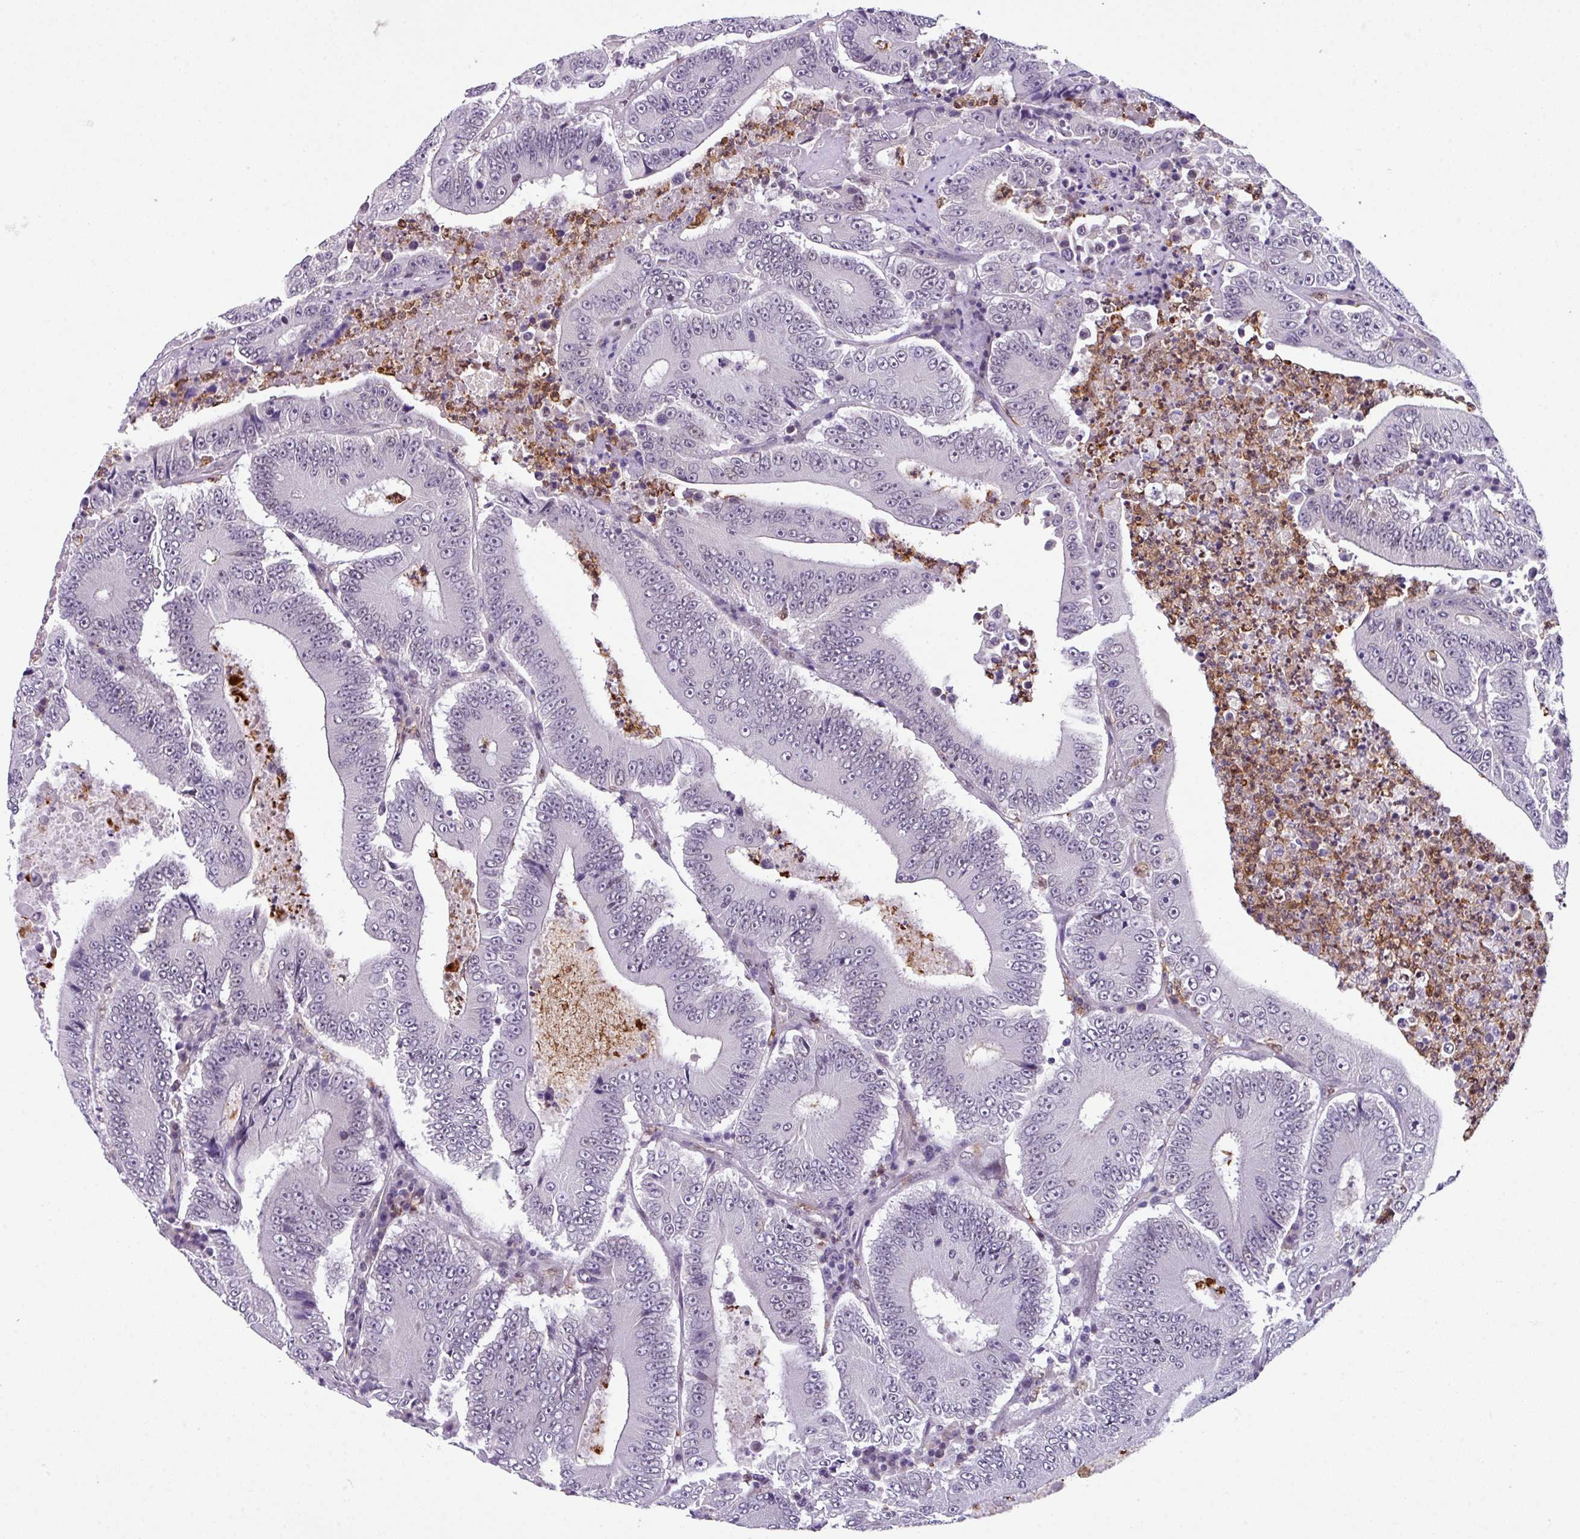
{"staining": {"intensity": "negative", "quantity": "none", "location": "none"}, "tissue": "colorectal cancer", "cell_type": "Tumor cells", "image_type": "cancer", "snomed": [{"axis": "morphology", "description": "Adenocarcinoma, NOS"}, {"axis": "topography", "description": "Colon"}], "caption": "IHC histopathology image of neoplastic tissue: human adenocarcinoma (colorectal) stained with DAB (3,3'-diaminobenzidine) demonstrates no significant protein staining in tumor cells. (DAB (3,3'-diaminobenzidine) immunohistochemistry, high magnification).", "gene": "ZFP3", "patient": {"sex": "male", "age": 83}}